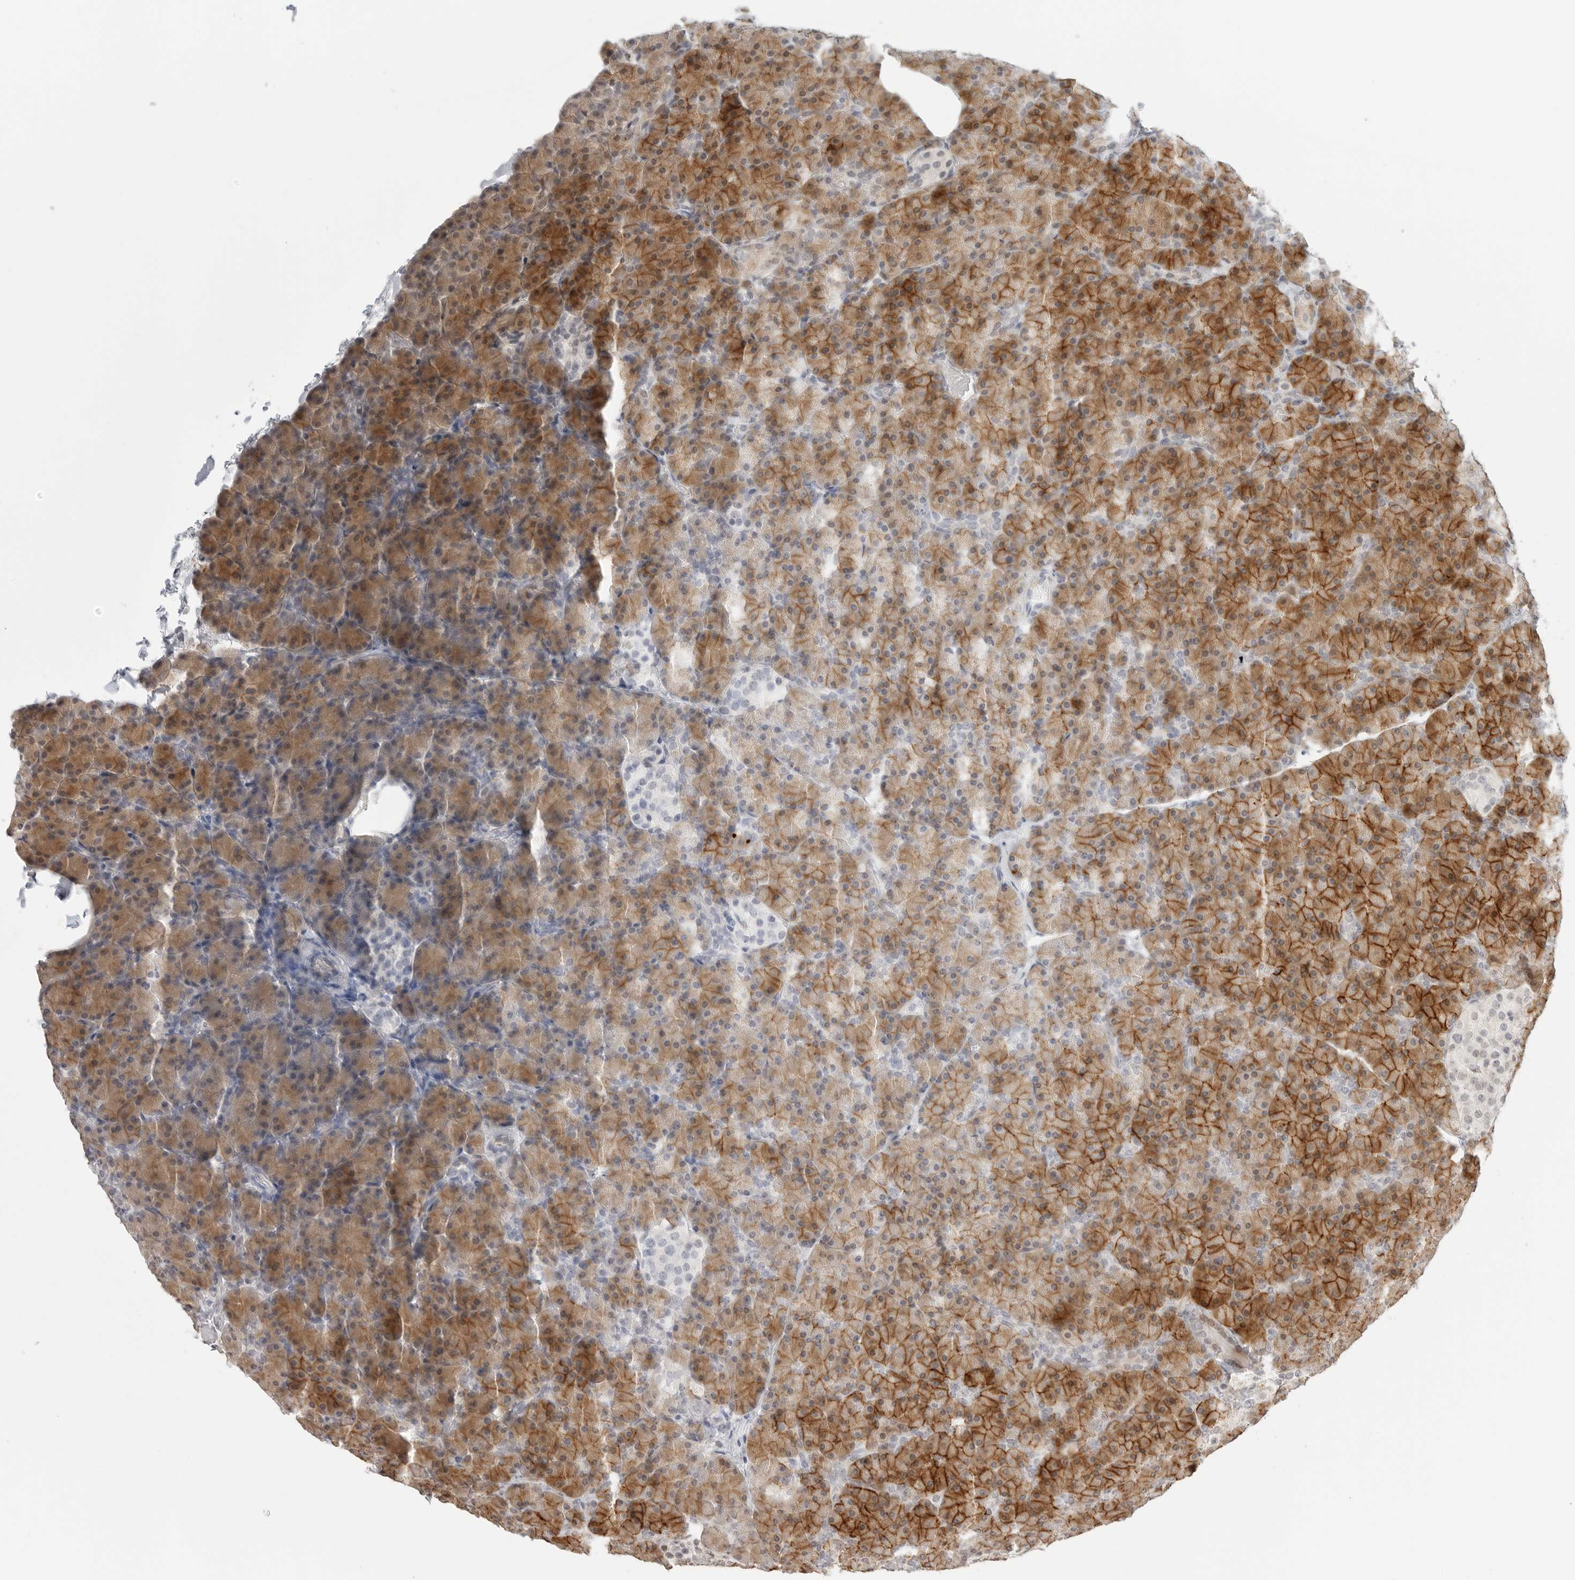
{"staining": {"intensity": "strong", "quantity": ">75%", "location": "cytoplasmic/membranous"}, "tissue": "pancreas", "cell_type": "Exocrine glandular cells", "image_type": "normal", "snomed": [{"axis": "morphology", "description": "Normal tissue, NOS"}, {"axis": "topography", "description": "Pancreas"}], "caption": "Pancreas stained with DAB (3,3'-diaminobenzidine) immunohistochemistry (IHC) displays high levels of strong cytoplasmic/membranous expression in about >75% of exocrine glandular cells.", "gene": "GEM", "patient": {"sex": "female", "age": 43}}